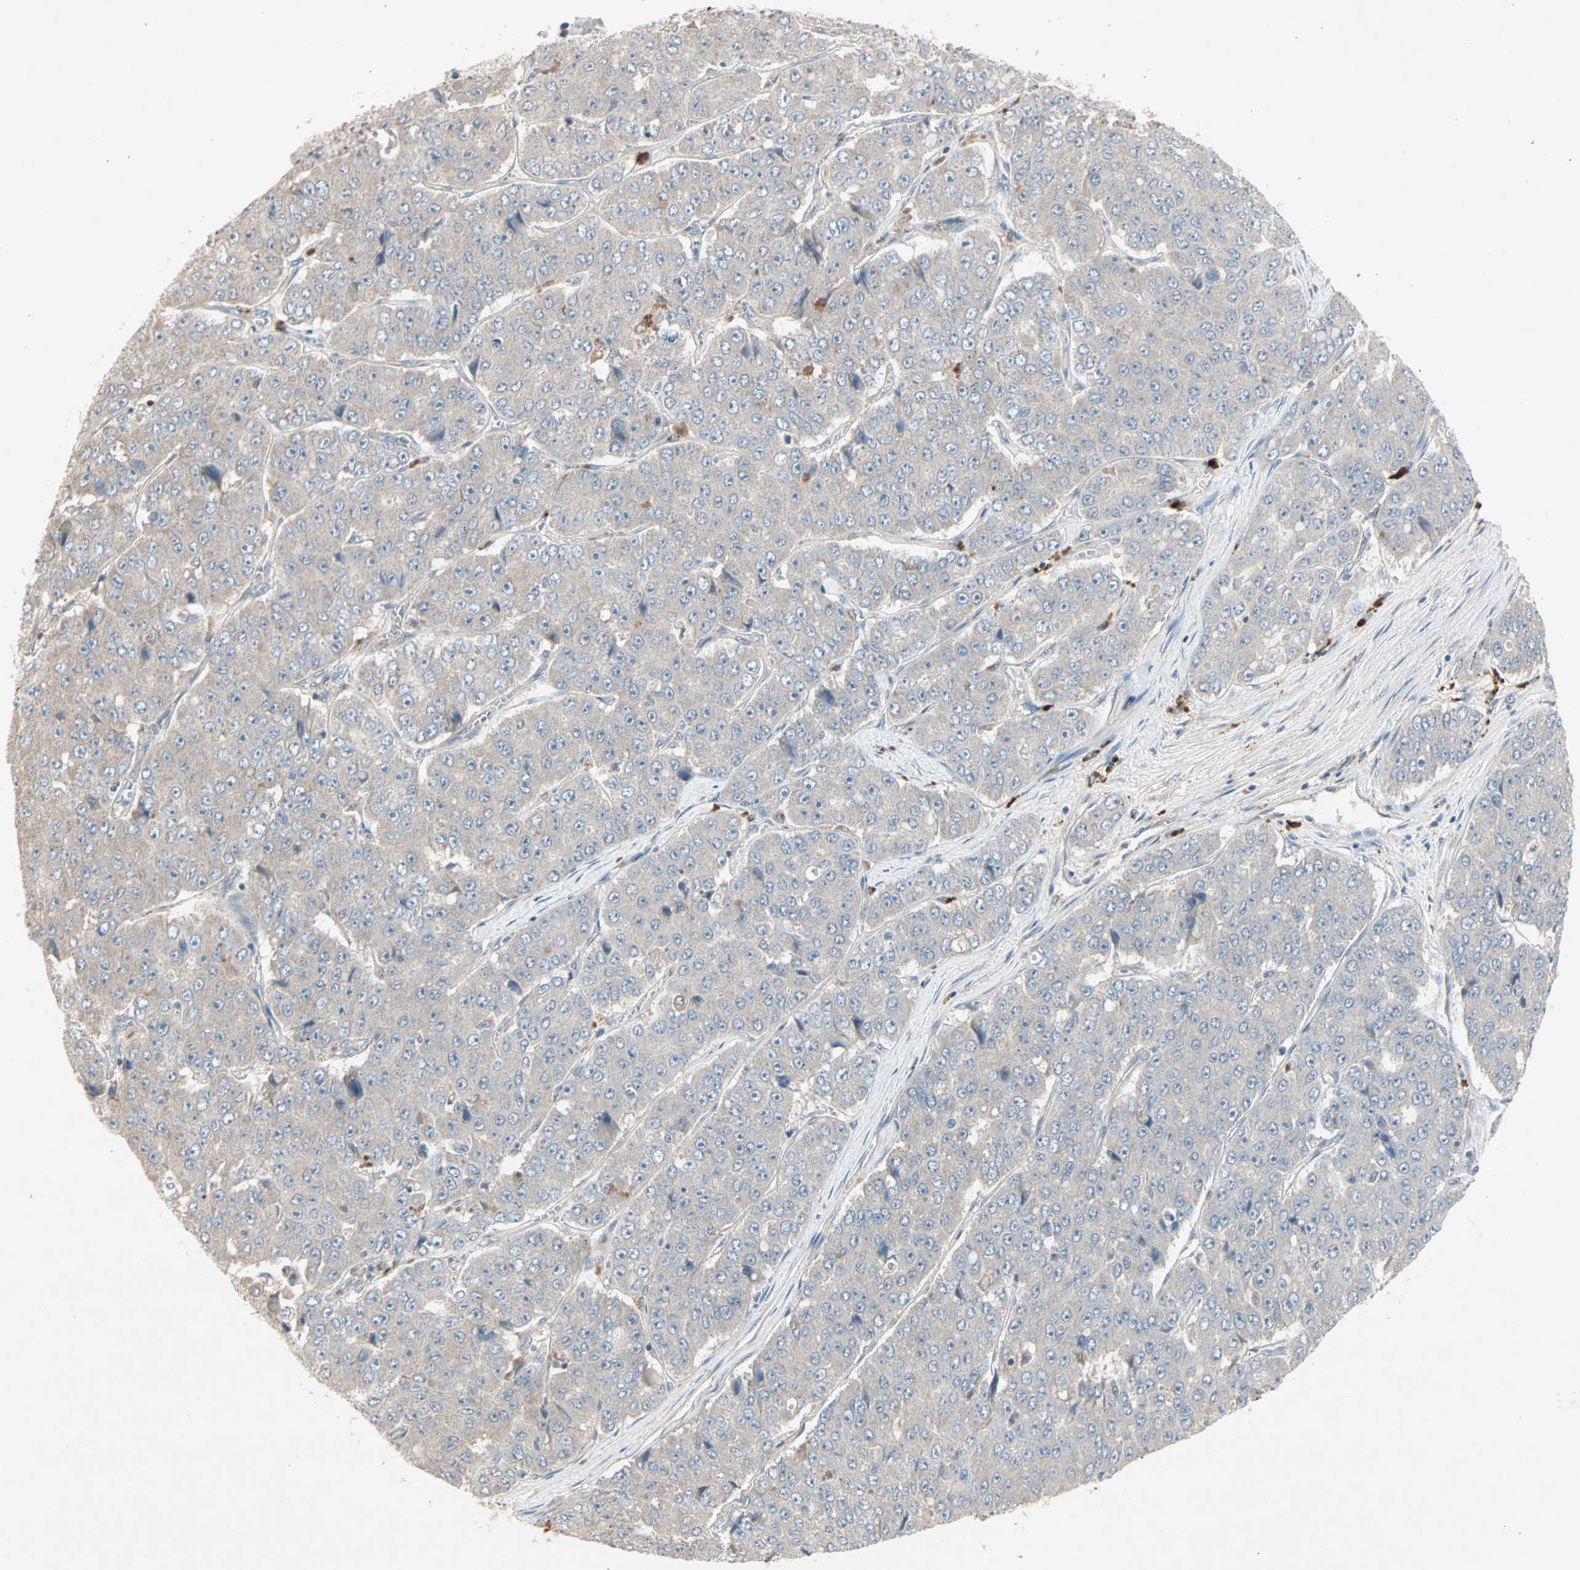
{"staining": {"intensity": "negative", "quantity": "none", "location": "none"}, "tissue": "pancreatic cancer", "cell_type": "Tumor cells", "image_type": "cancer", "snomed": [{"axis": "morphology", "description": "Adenocarcinoma, NOS"}, {"axis": "topography", "description": "Pancreas"}], "caption": "A micrograph of pancreatic cancer stained for a protein displays no brown staining in tumor cells.", "gene": "JMJD7-PLA2G4B", "patient": {"sex": "male", "age": 50}}